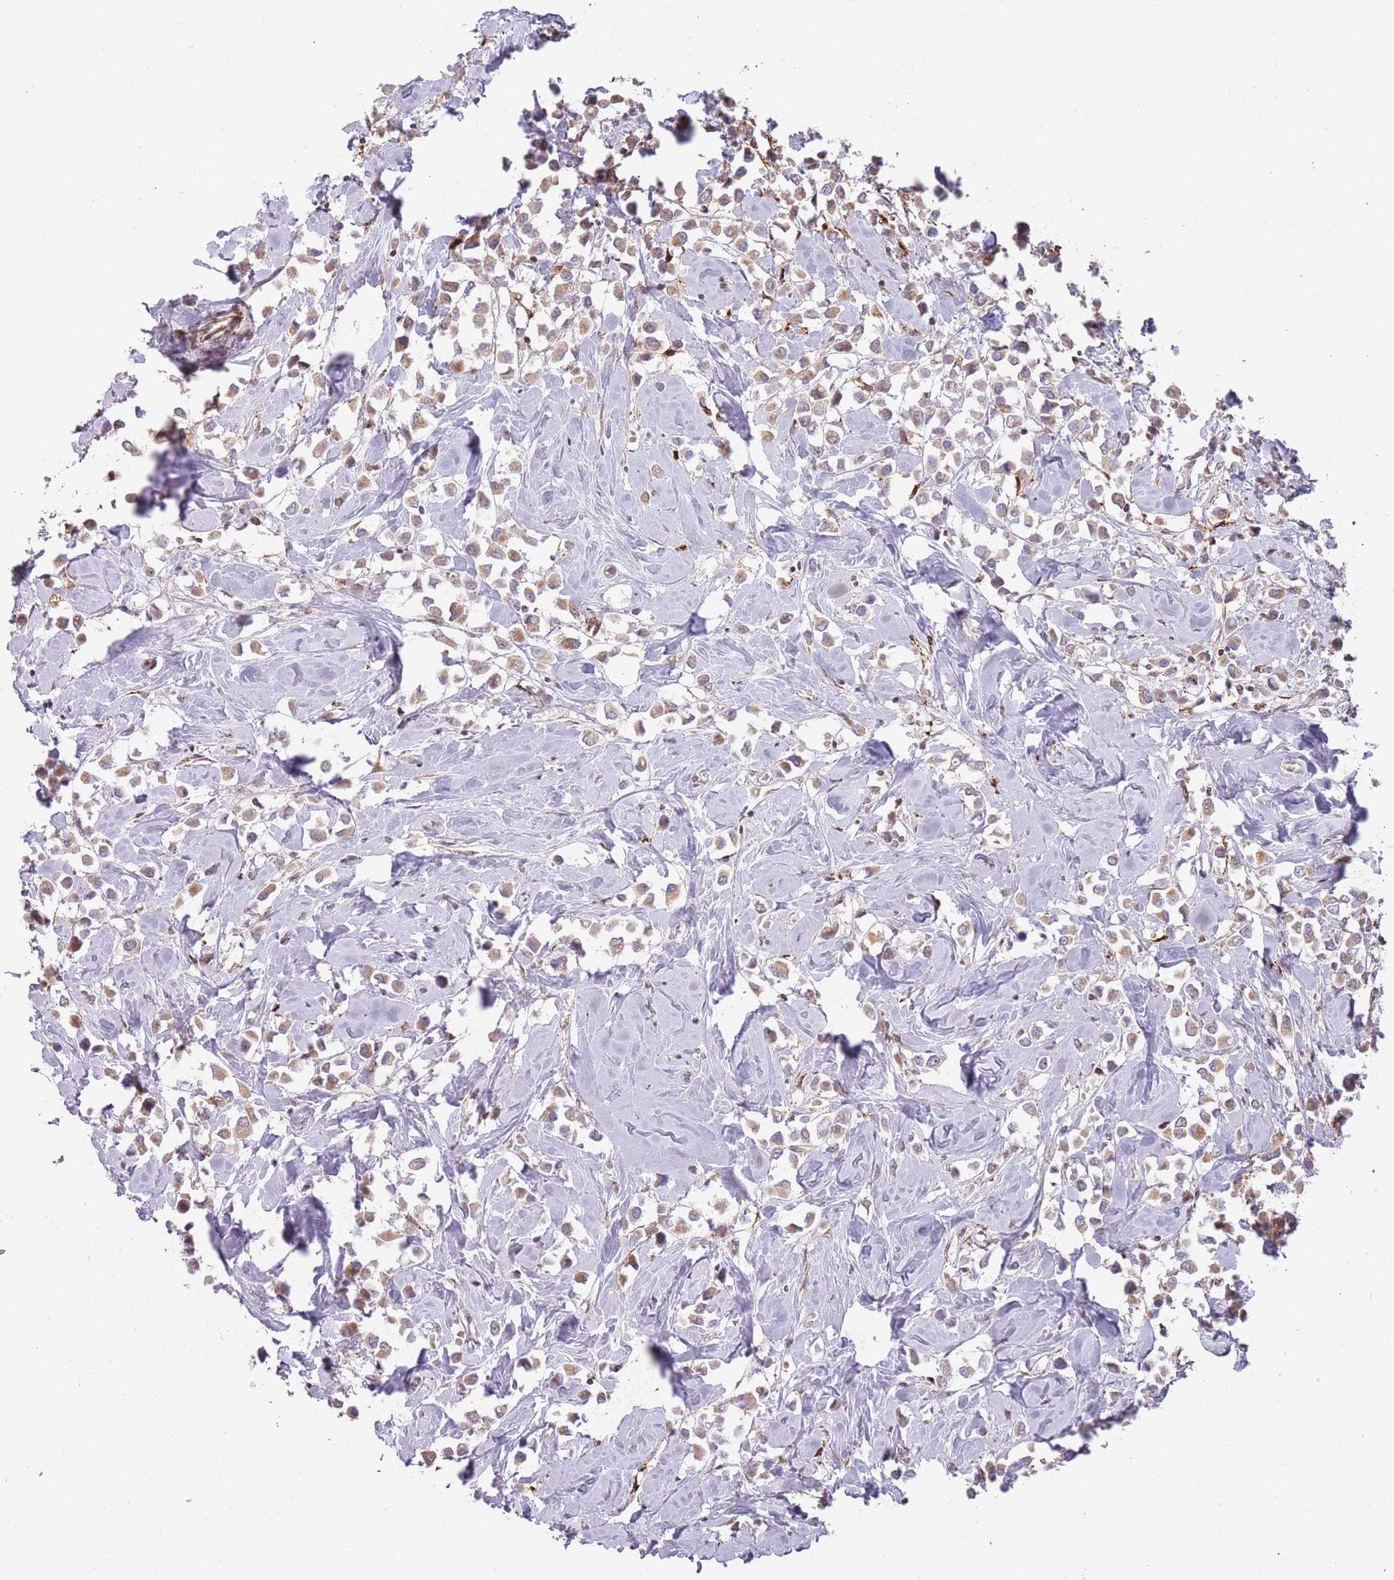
{"staining": {"intensity": "moderate", "quantity": ">75%", "location": "cytoplasmic/membranous"}, "tissue": "breast cancer", "cell_type": "Tumor cells", "image_type": "cancer", "snomed": [{"axis": "morphology", "description": "Duct carcinoma"}, {"axis": "topography", "description": "Breast"}], "caption": "Immunohistochemistry (IHC) photomicrograph of neoplastic tissue: human breast infiltrating ductal carcinoma stained using immunohistochemistry (IHC) shows medium levels of moderate protein expression localized specifically in the cytoplasmic/membranous of tumor cells, appearing as a cytoplasmic/membranous brown color.", "gene": "DPYSL4", "patient": {"sex": "female", "age": 61}}